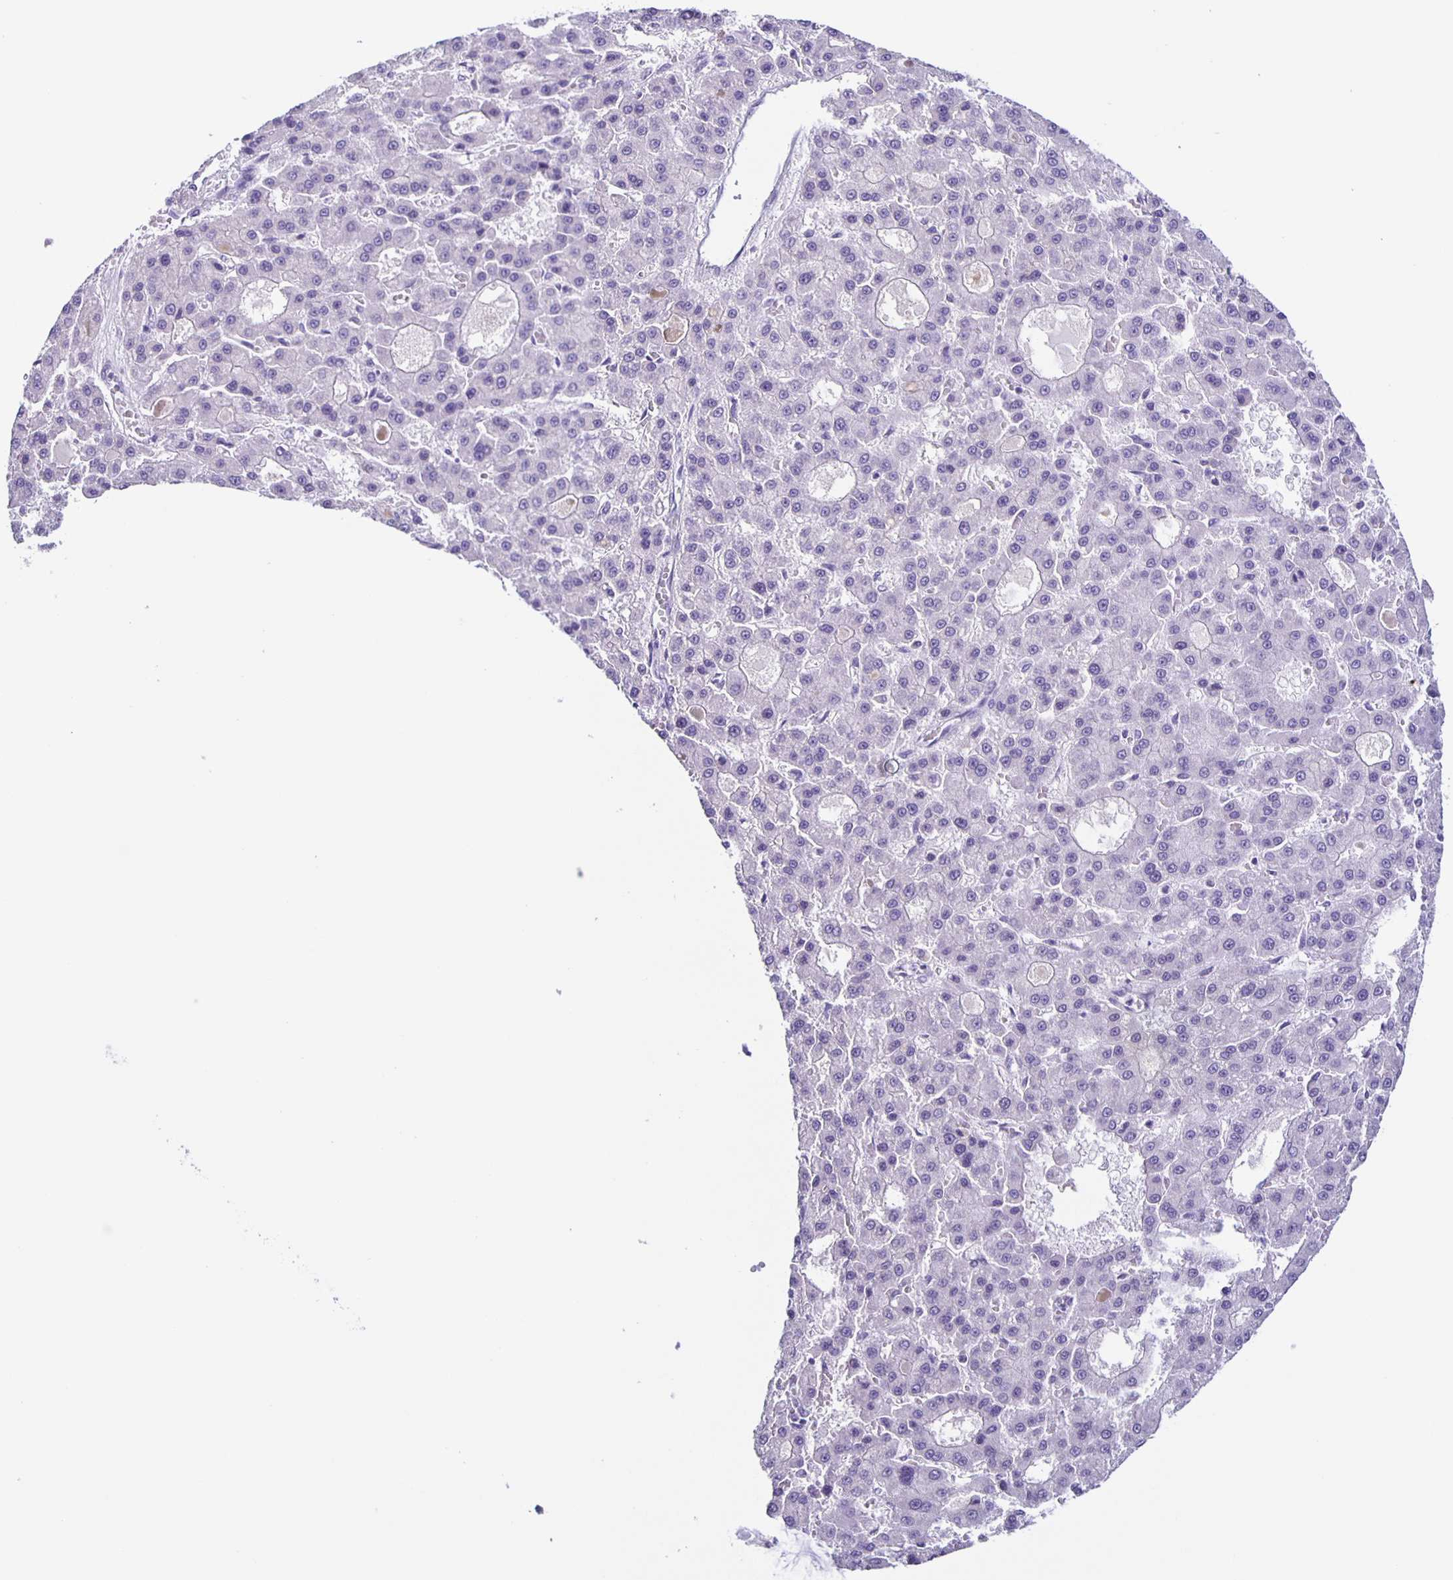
{"staining": {"intensity": "negative", "quantity": "none", "location": "none"}, "tissue": "liver cancer", "cell_type": "Tumor cells", "image_type": "cancer", "snomed": [{"axis": "morphology", "description": "Carcinoma, Hepatocellular, NOS"}, {"axis": "topography", "description": "Liver"}], "caption": "DAB (3,3'-diaminobenzidine) immunohistochemical staining of hepatocellular carcinoma (liver) shows no significant positivity in tumor cells.", "gene": "SLC12A3", "patient": {"sex": "male", "age": 70}}